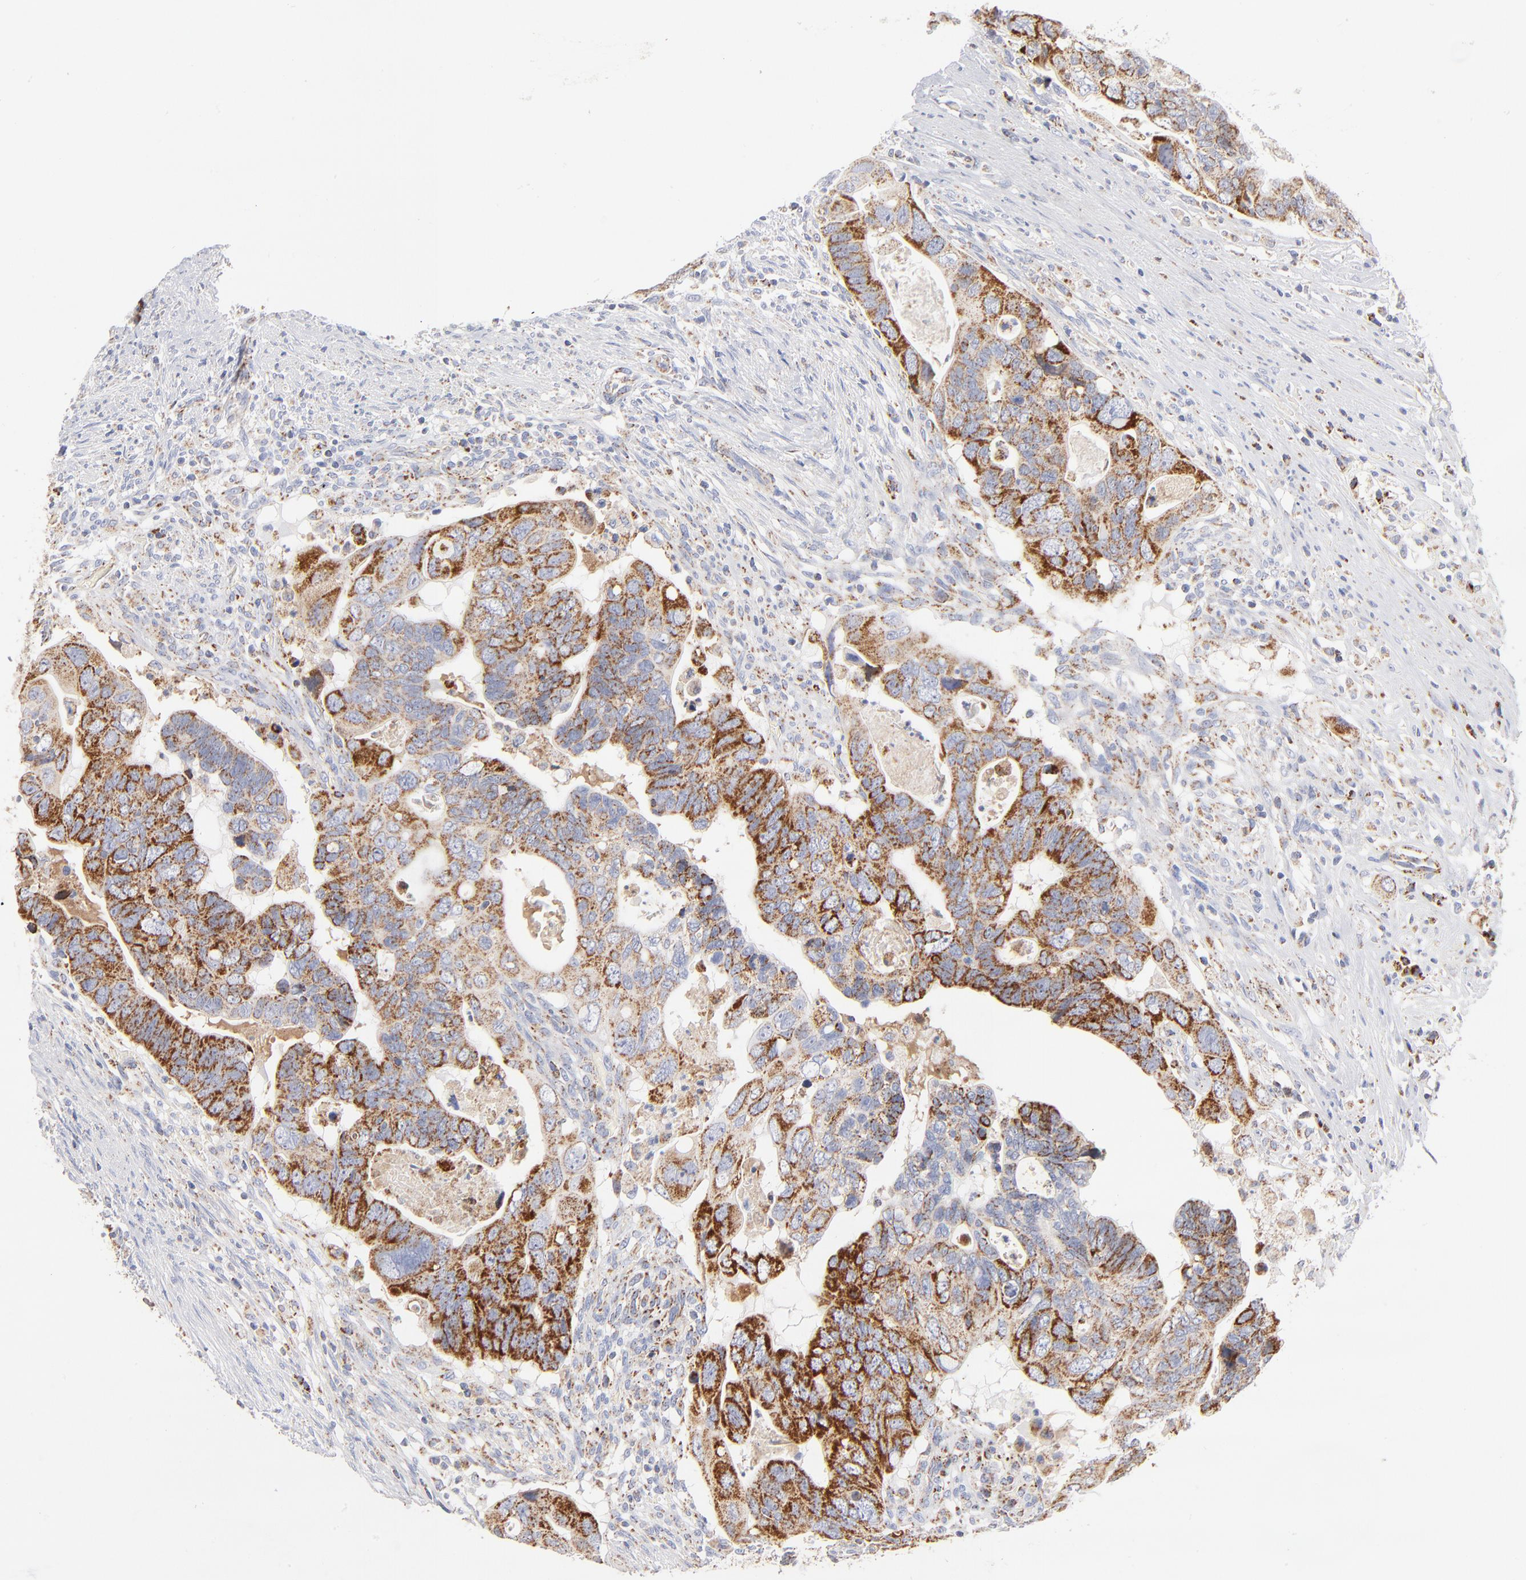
{"staining": {"intensity": "moderate", "quantity": ">75%", "location": "cytoplasmic/membranous"}, "tissue": "colorectal cancer", "cell_type": "Tumor cells", "image_type": "cancer", "snomed": [{"axis": "morphology", "description": "Adenocarcinoma, NOS"}, {"axis": "topography", "description": "Rectum"}], "caption": "Approximately >75% of tumor cells in adenocarcinoma (colorectal) show moderate cytoplasmic/membranous protein positivity as visualized by brown immunohistochemical staining.", "gene": "DLAT", "patient": {"sex": "male", "age": 53}}